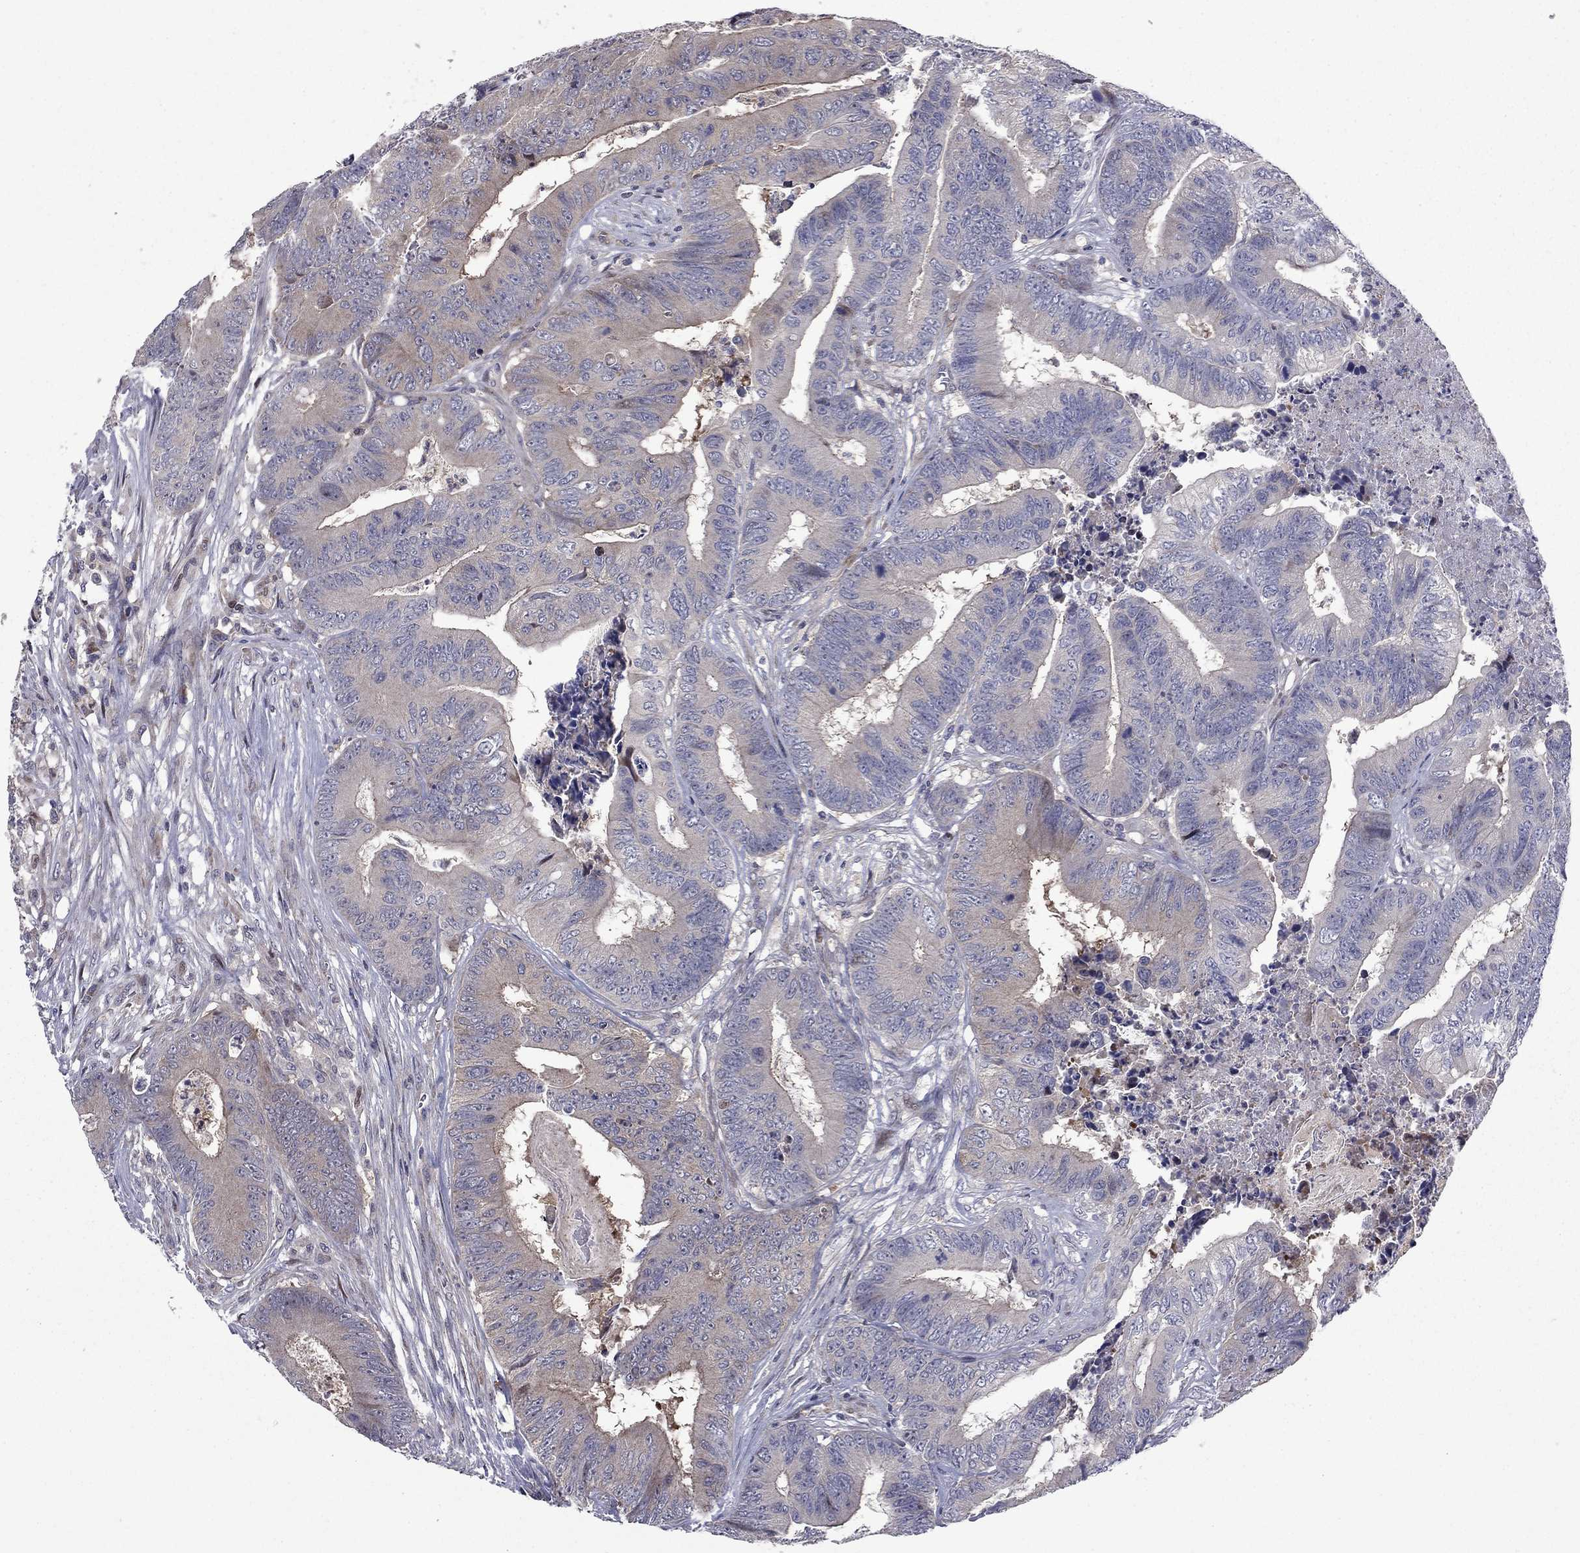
{"staining": {"intensity": "moderate", "quantity": "<25%", "location": "cytoplasmic/membranous"}, "tissue": "colorectal cancer", "cell_type": "Tumor cells", "image_type": "cancer", "snomed": [{"axis": "morphology", "description": "Adenocarcinoma, NOS"}, {"axis": "topography", "description": "Colon"}], "caption": "Immunohistochemistry (IHC) histopathology image of neoplastic tissue: adenocarcinoma (colorectal) stained using immunohistochemistry reveals low levels of moderate protein expression localized specifically in the cytoplasmic/membranous of tumor cells, appearing as a cytoplasmic/membranous brown color.", "gene": "DUSP7", "patient": {"sex": "male", "age": 84}}